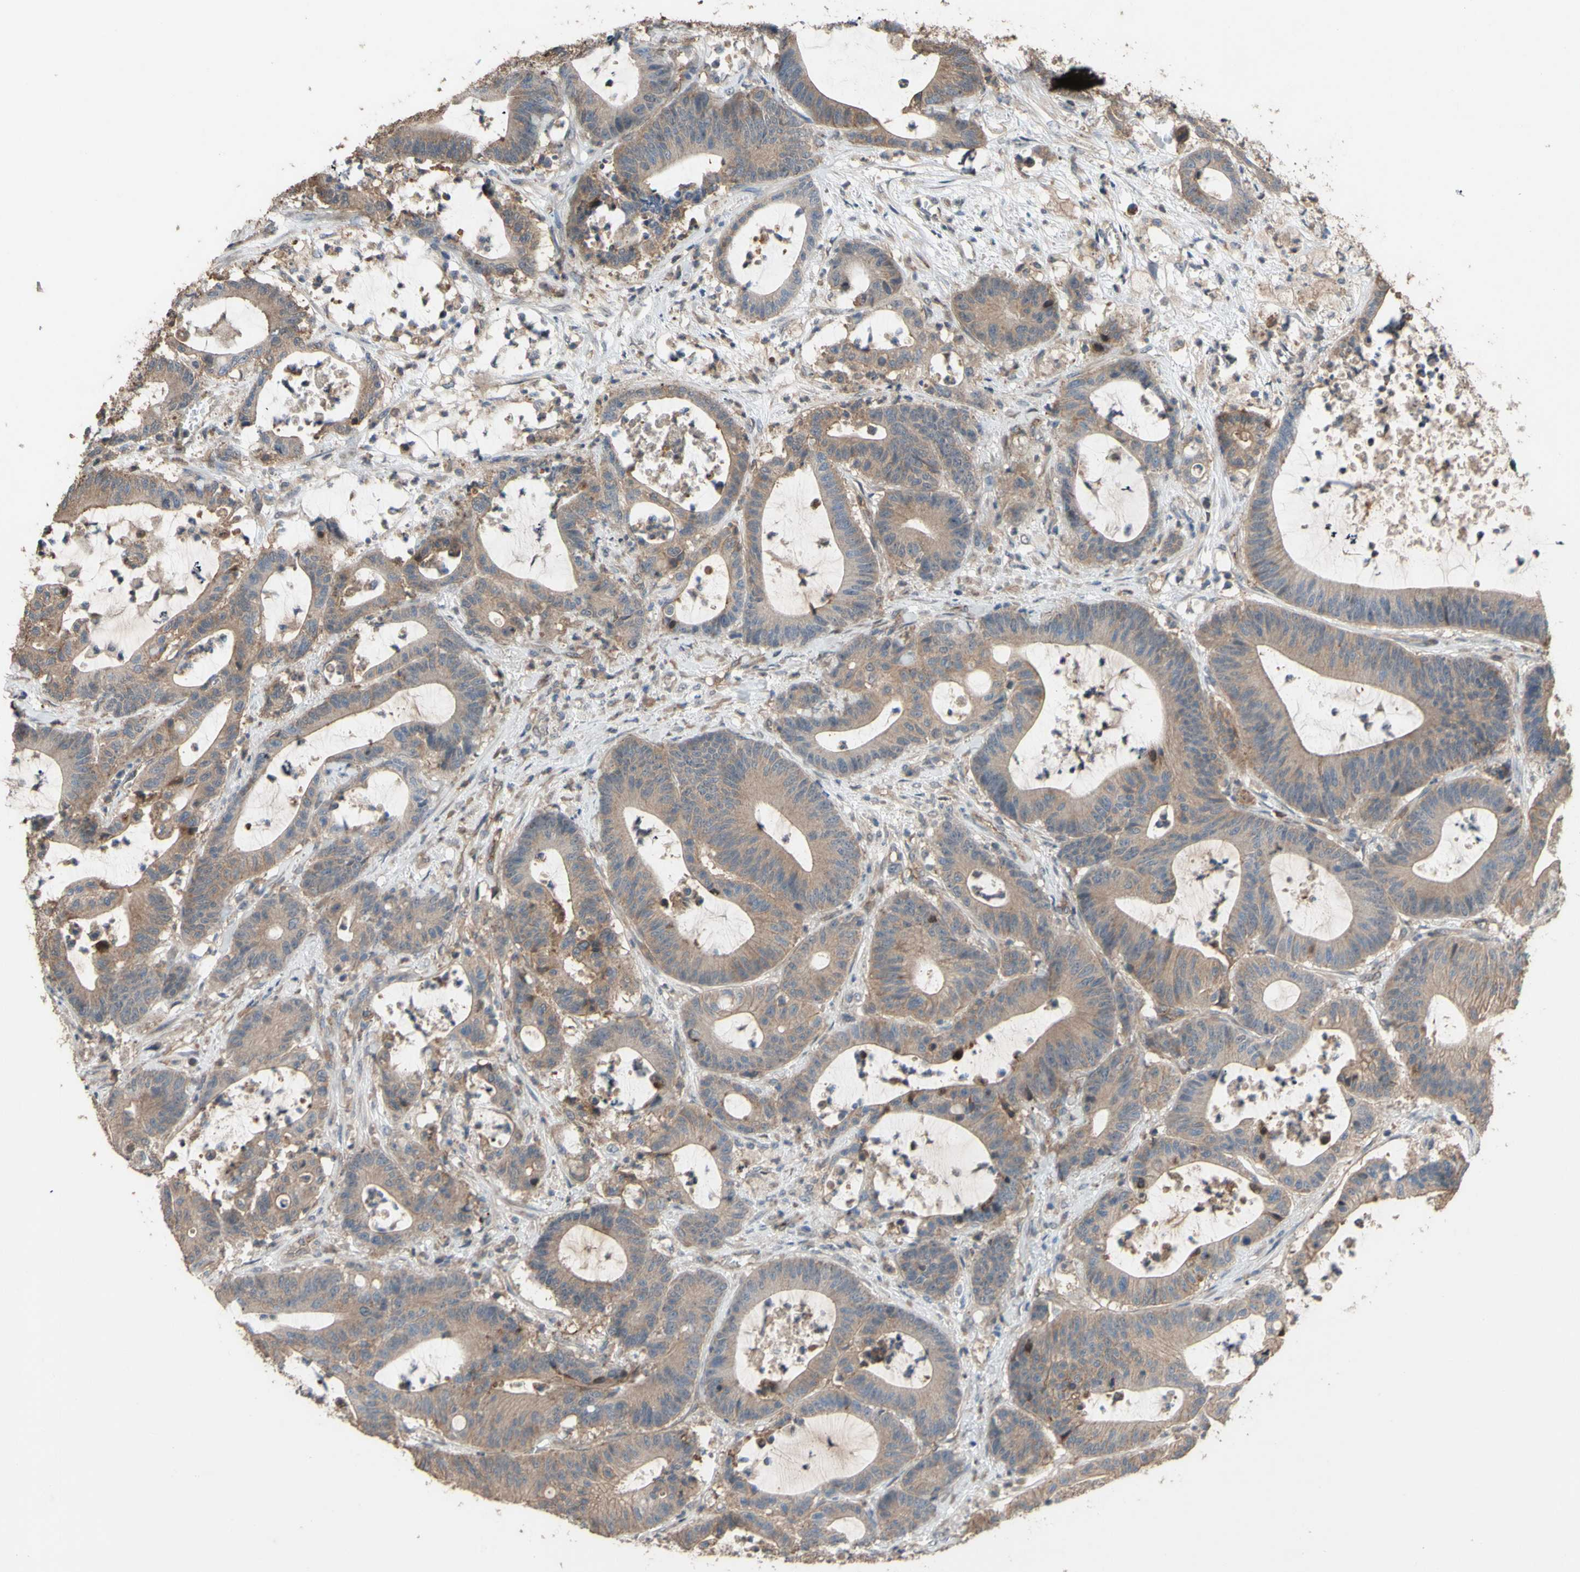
{"staining": {"intensity": "moderate", "quantity": ">75%", "location": "cytoplasmic/membranous"}, "tissue": "colorectal cancer", "cell_type": "Tumor cells", "image_type": "cancer", "snomed": [{"axis": "morphology", "description": "Adenocarcinoma, NOS"}, {"axis": "topography", "description": "Colon"}], "caption": "Approximately >75% of tumor cells in human colorectal cancer display moderate cytoplasmic/membranous protein positivity as visualized by brown immunohistochemical staining.", "gene": "SHROOM4", "patient": {"sex": "female", "age": 84}}